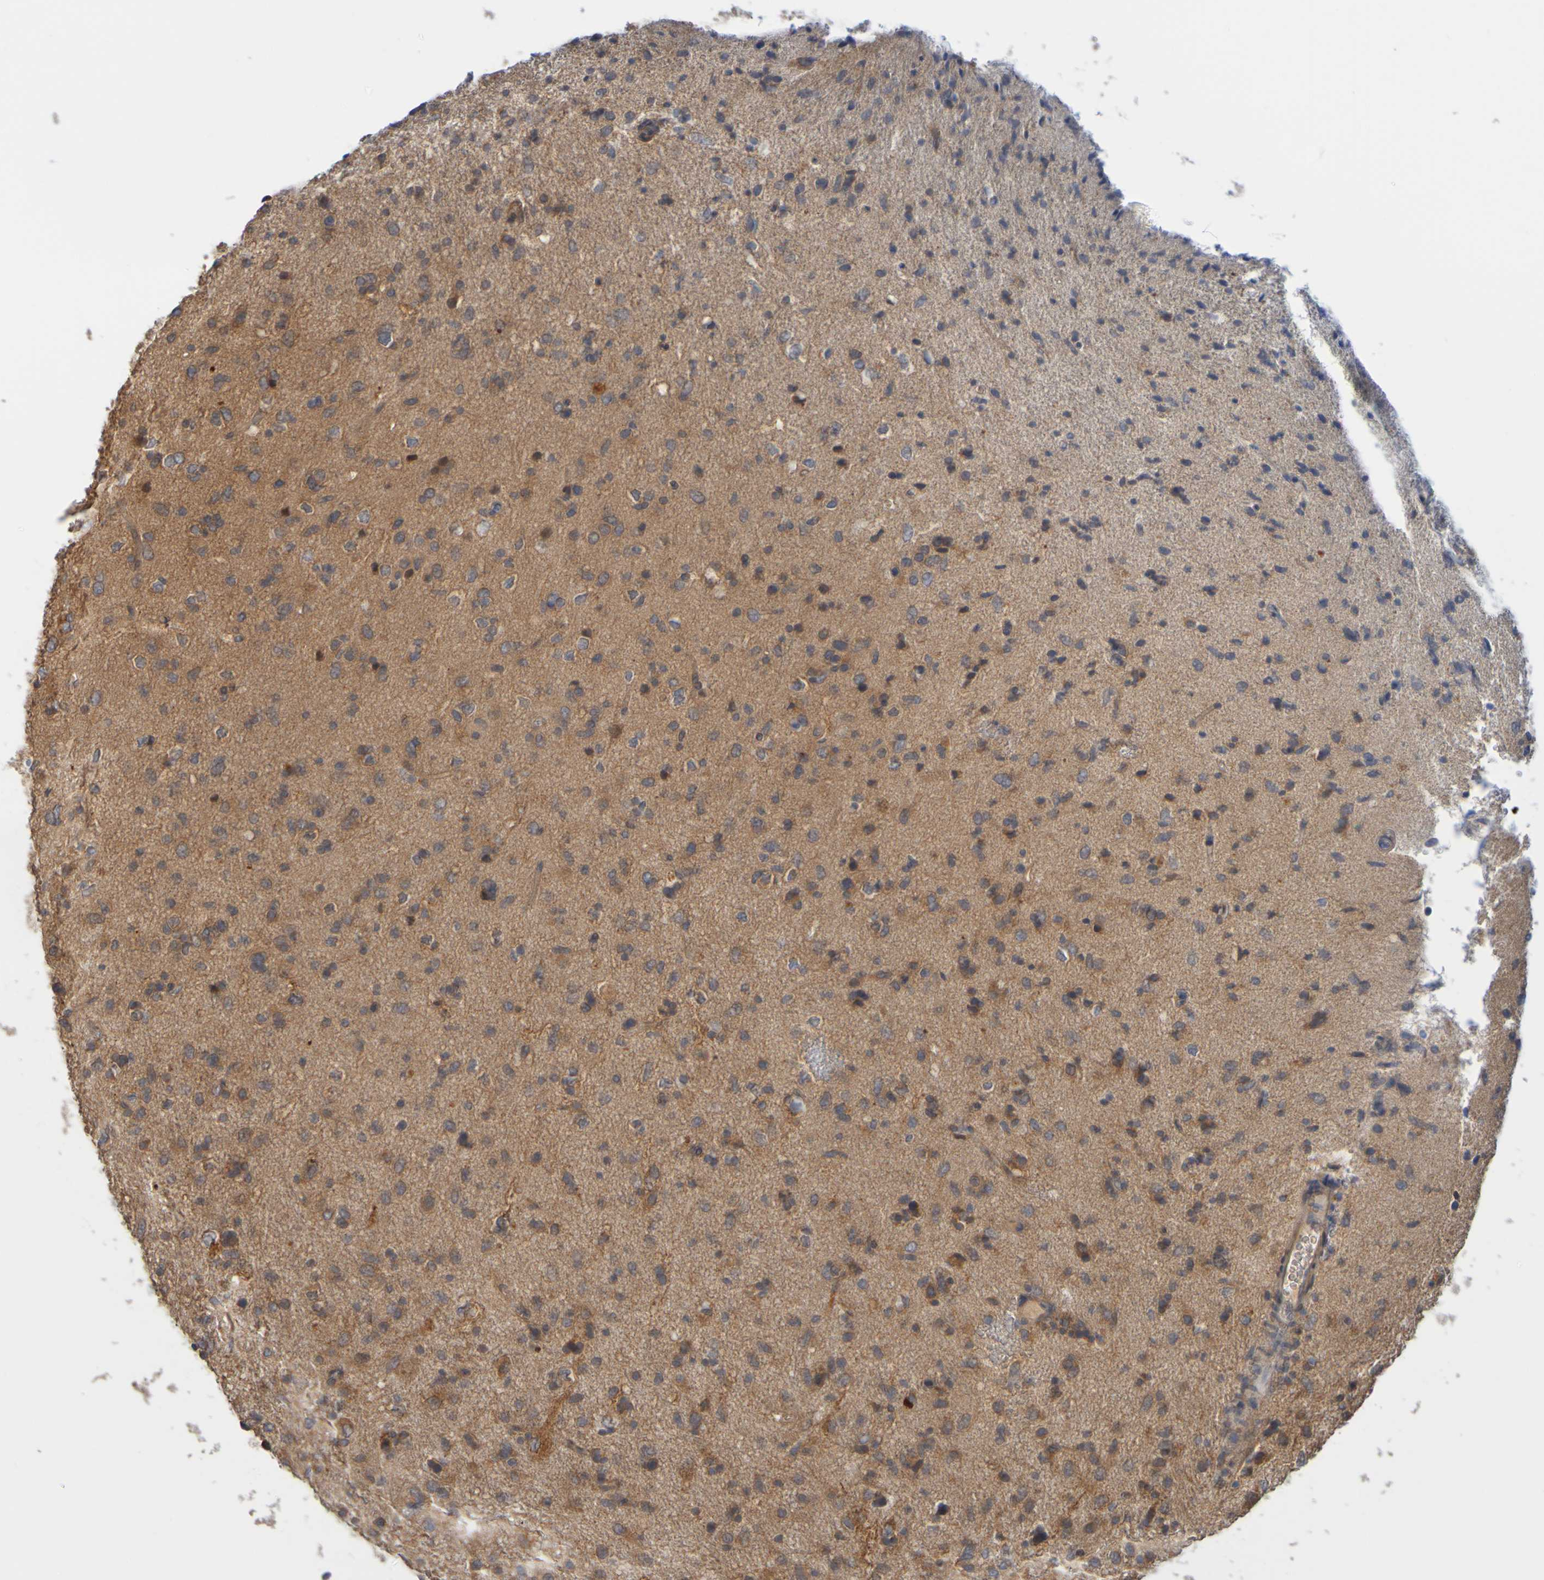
{"staining": {"intensity": "moderate", "quantity": "25%-75%", "location": "cytoplasmic/membranous"}, "tissue": "glioma", "cell_type": "Tumor cells", "image_type": "cancer", "snomed": [{"axis": "morphology", "description": "Glioma, malignant, Low grade"}, {"axis": "topography", "description": "Brain"}], "caption": "Malignant low-grade glioma tissue demonstrates moderate cytoplasmic/membranous expression in approximately 25%-75% of tumor cells (DAB (3,3'-diaminobenzidine) = brown stain, brightfield microscopy at high magnification).", "gene": "NAV2", "patient": {"sex": "male", "age": 77}}